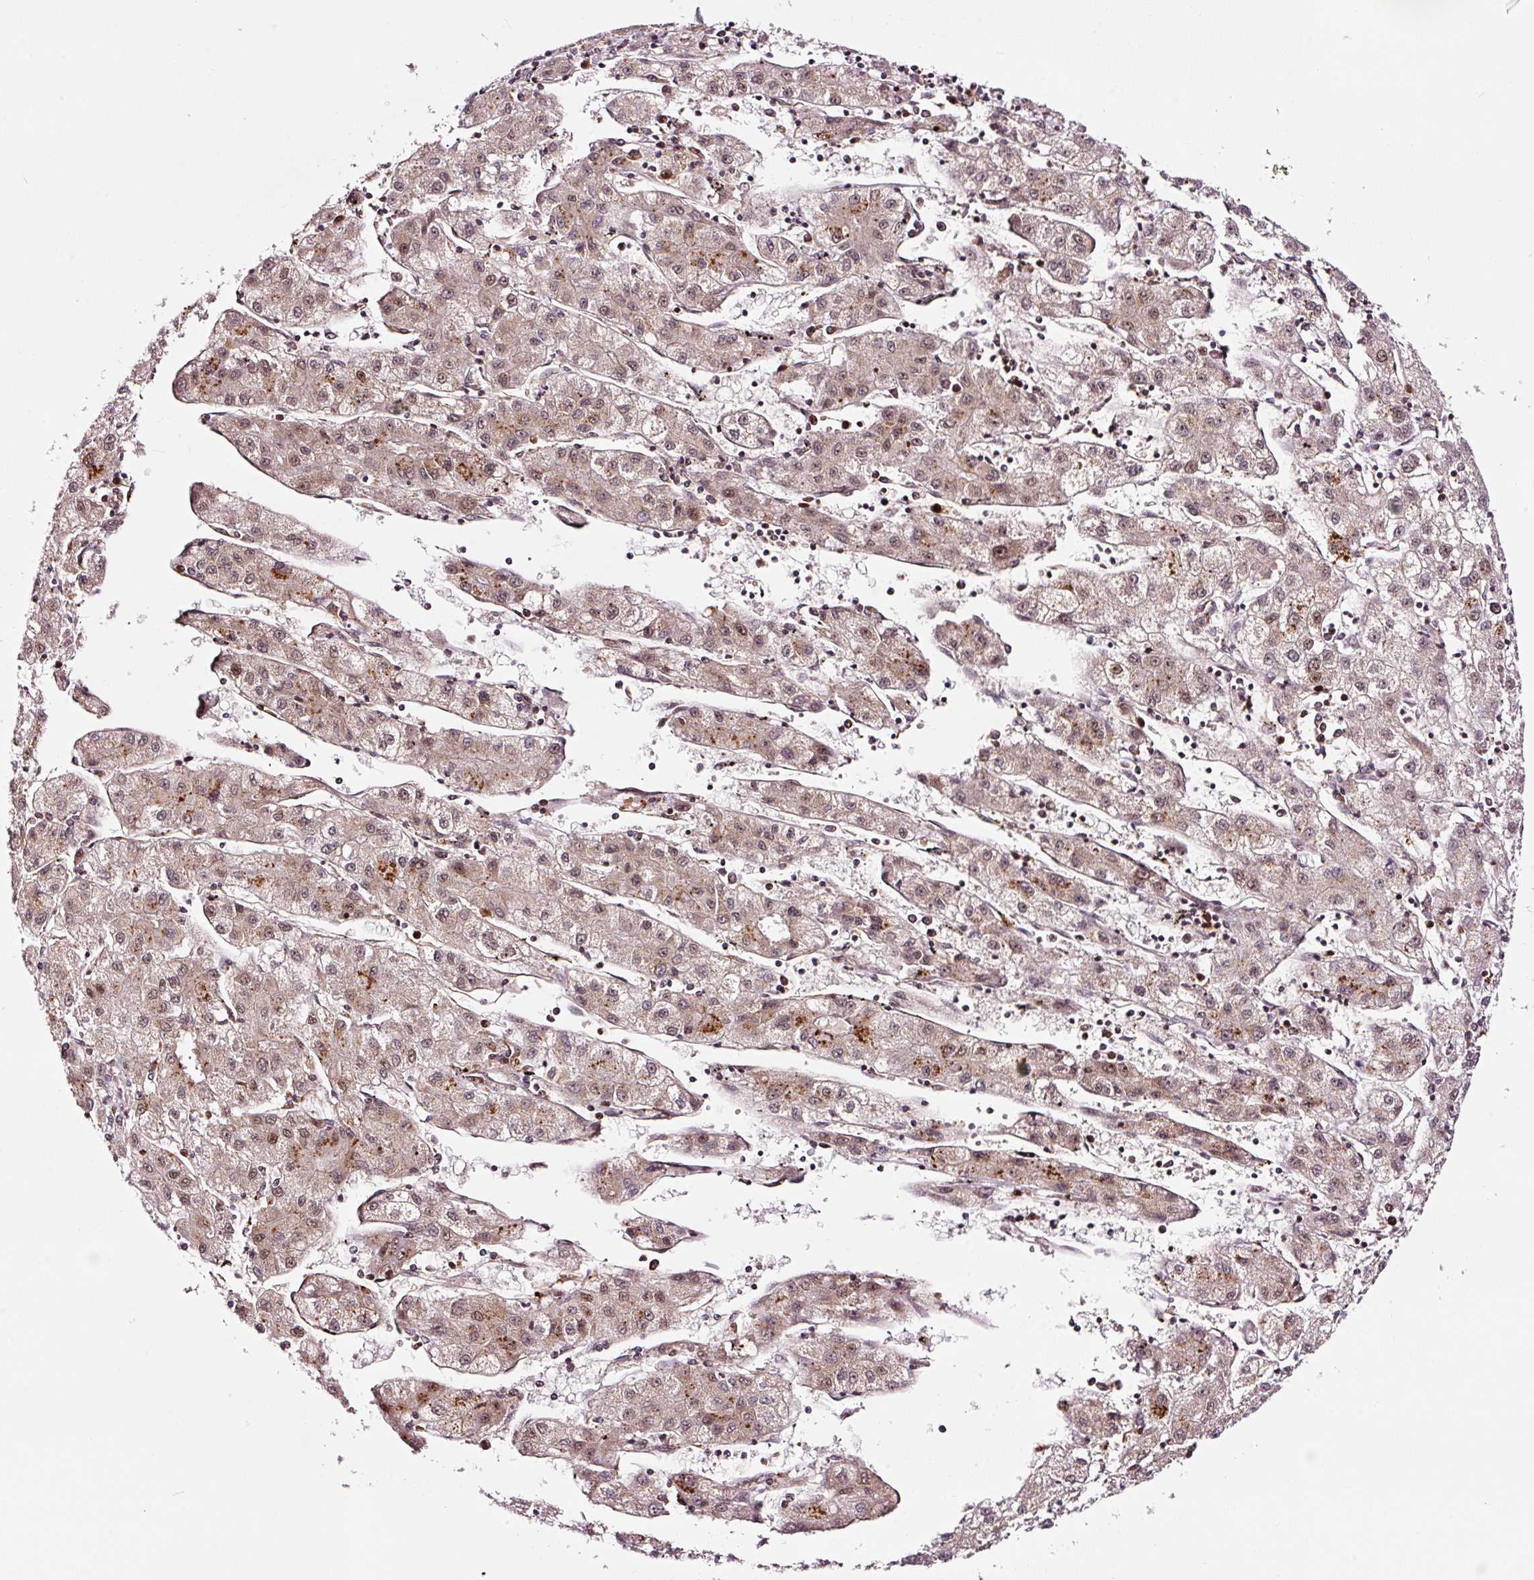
{"staining": {"intensity": "weak", "quantity": "25%-75%", "location": "cytoplasmic/membranous,nuclear"}, "tissue": "liver cancer", "cell_type": "Tumor cells", "image_type": "cancer", "snomed": [{"axis": "morphology", "description": "Carcinoma, Hepatocellular, NOS"}, {"axis": "topography", "description": "Liver"}], "caption": "A brown stain highlights weak cytoplasmic/membranous and nuclear staining of a protein in liver cancer (hepatocellular carcinoma) tumor cells. (DAB (3,3'-diaminobenzidine) IHC with brightfield microscopy, high magnification).", "gene": "RFC4", "patient": {"sex": "male", "age": 72}}